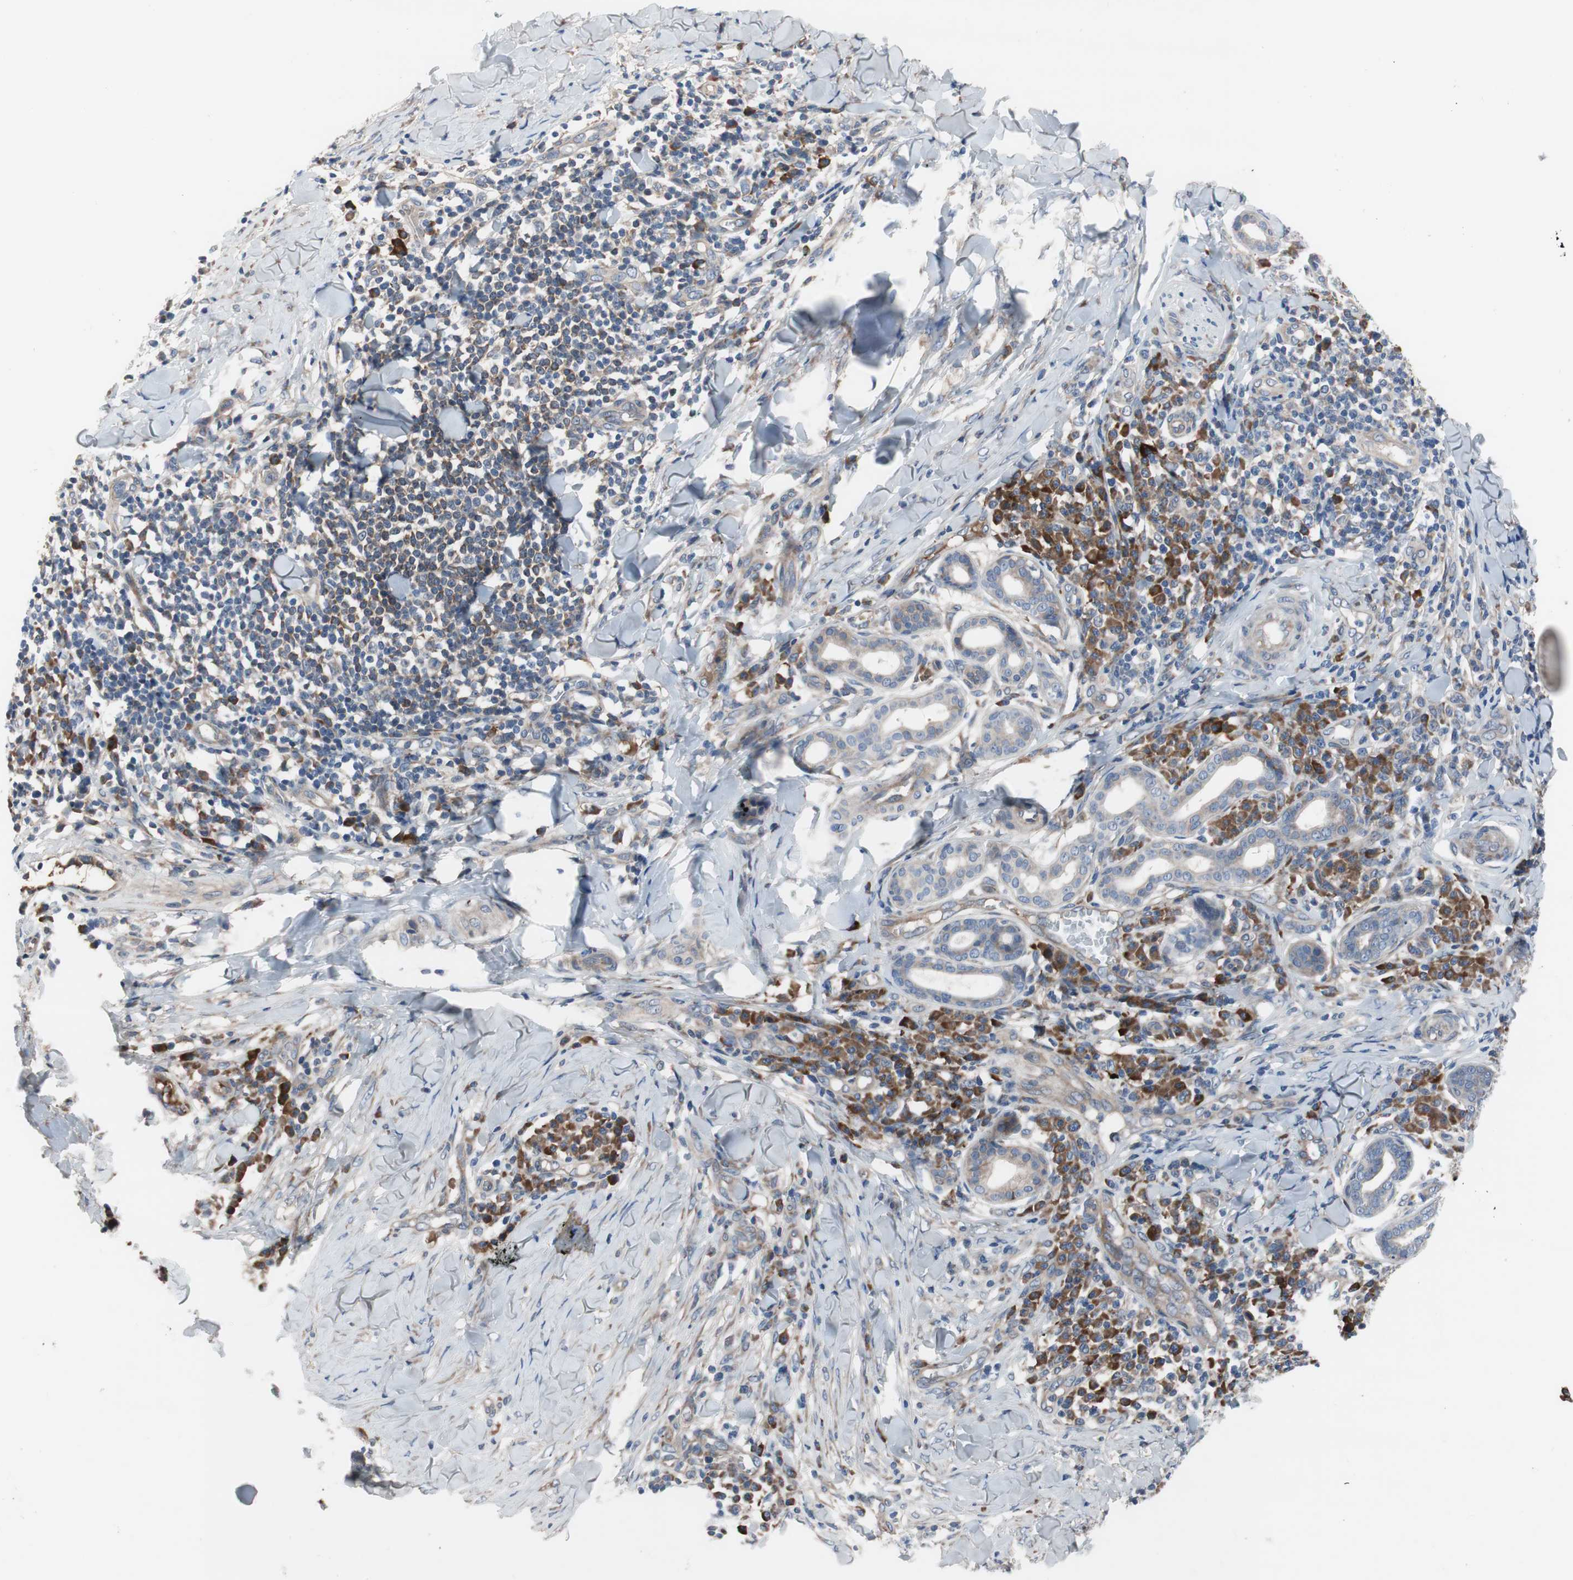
{"staining": {"intensity": "negative", "quantity": "none", "location": "none"}, "tissue": "skin cancer", "cell_type": "Tumor cells", "image_type": "cancer", "snomed": [{"axis": "morphology", "description": "Squamous cell carcinoma, NOS"}, {"axis": "topography", "description": "Skin"}], "caption": "Immunohistochemistry histopathology image of neoplastic tissue: skin cancer stained with DAB (3,3'-diaminobenzidine) exhibits no significant protein expression in tumor cells.", "gene": "KANSL1", "patient": {"sex": "male", "age": 24}}